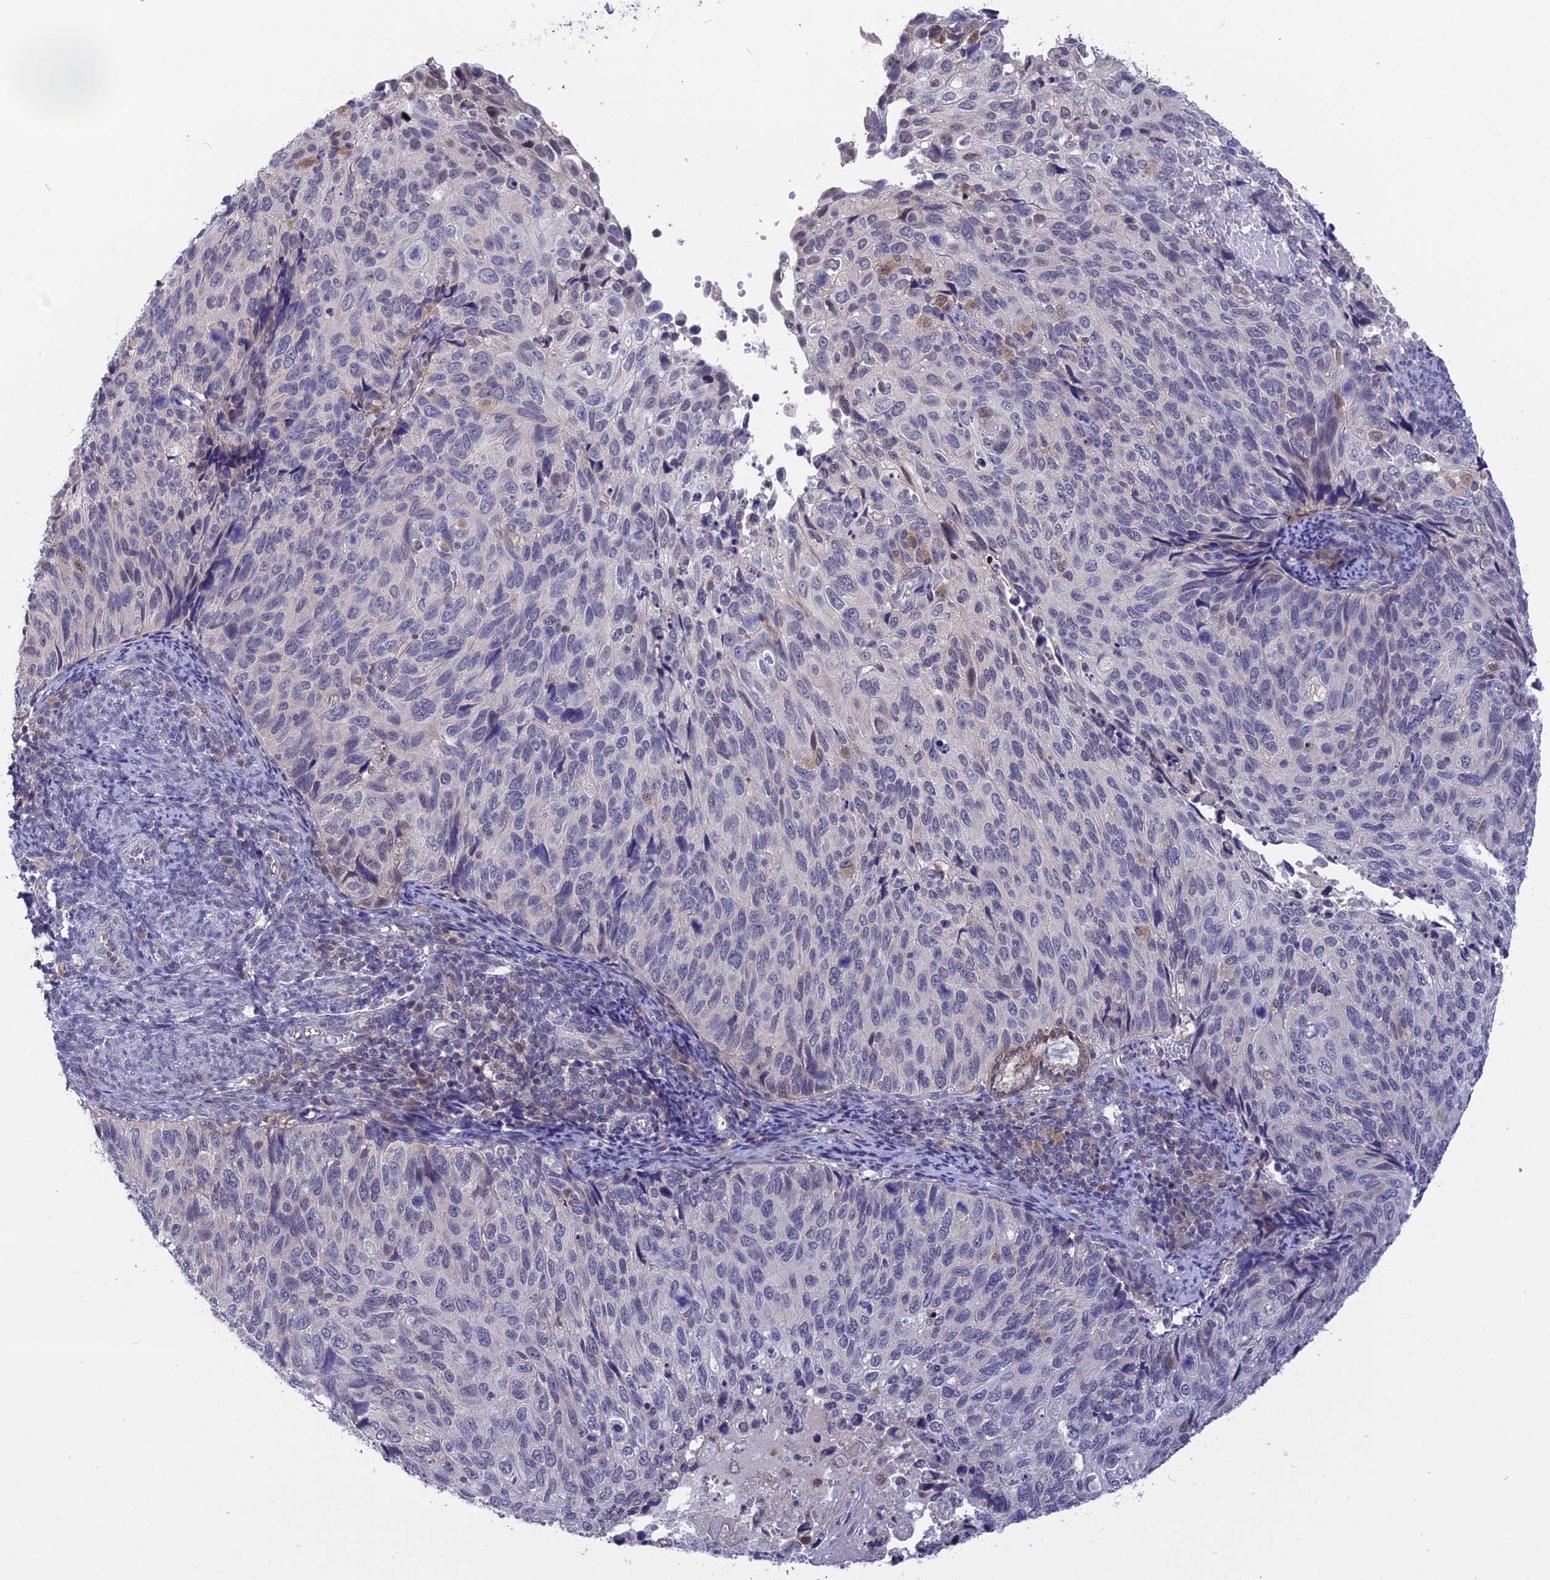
{"staining": {"intensity": "negative", "quantity": "none", "location": "none"}, "tissue": "cervical cancer", "cell_type": "Tumor cells", "image_type": "cancer", "snomed": [{"axis": "morphology", "description": "Squamous cell carcinoma, NOS"}, {"axis": "topography", "description": "Cervix"}], "caption": "Cervical cancer (squamous cell carcinoma) was stained to show a protein in brown. There is no significant staining in tumor cells. (Brightfield microscopy of DAB IHC at high magnification).", "gene": "KCTD14", "patient": {"sex": "female", "age": 70}}